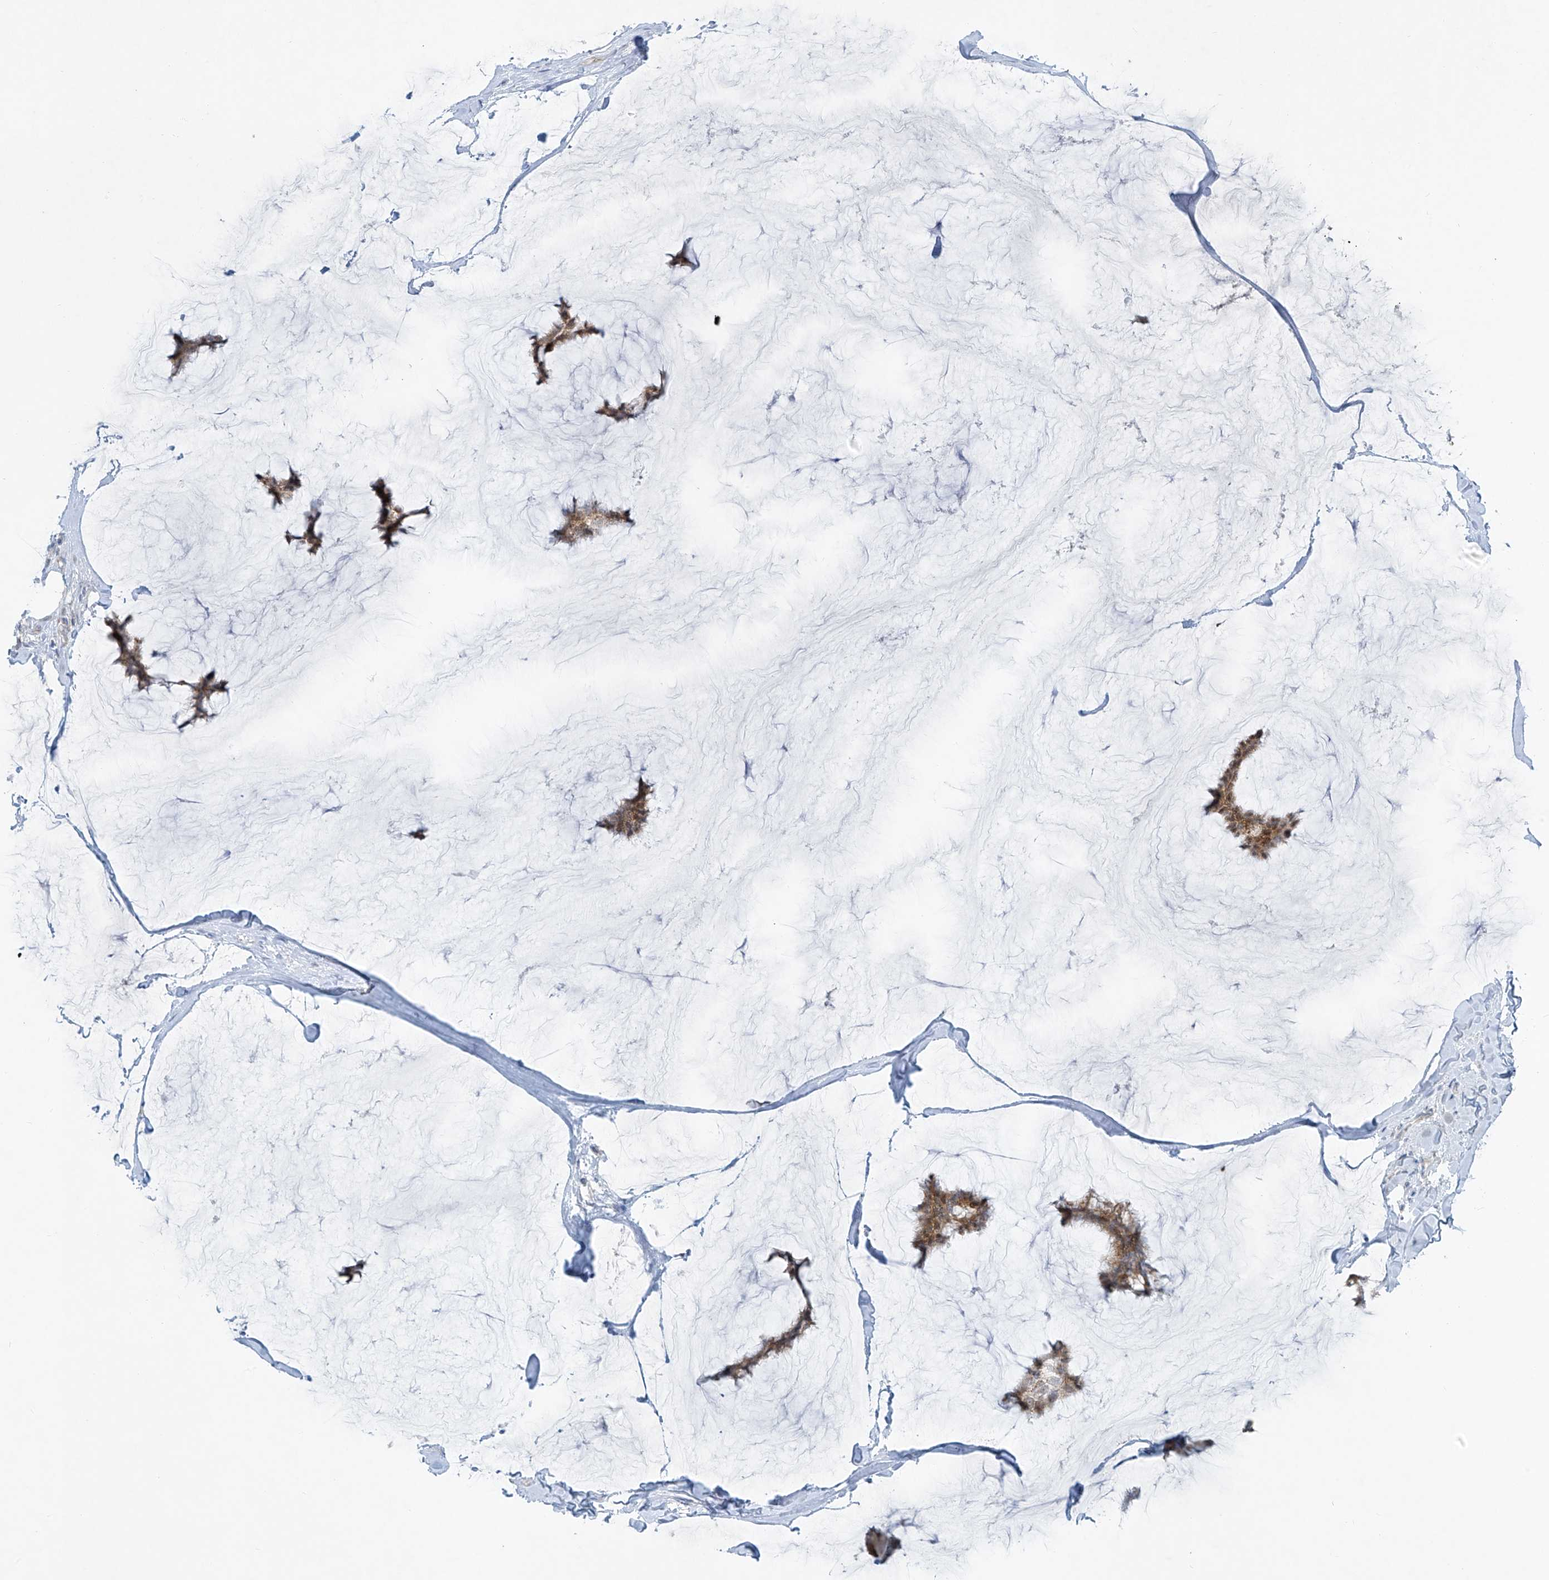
{"staining": {"intensity": "moderate", "quantity": ">75%", "location": "cytoplasmic/membranous"}, "tissue": "breast cancer", "cell_type": "Tumor cells", "image_type": "cancer", "snomed": [{"axis": "morphology", "description": "Duct carcinoma"}, {"axis": "topography", "description": "Breast"}], "caption": "Approximately >75% of tumor cells in breast cancer (invasive ductal carcinoma) display moderate cytoplasmic/membranous protein expression as visualized by brown immunohistochemical staining.", "gene": "SMDT1", "patient": {"sex": "female", "age": 93}}